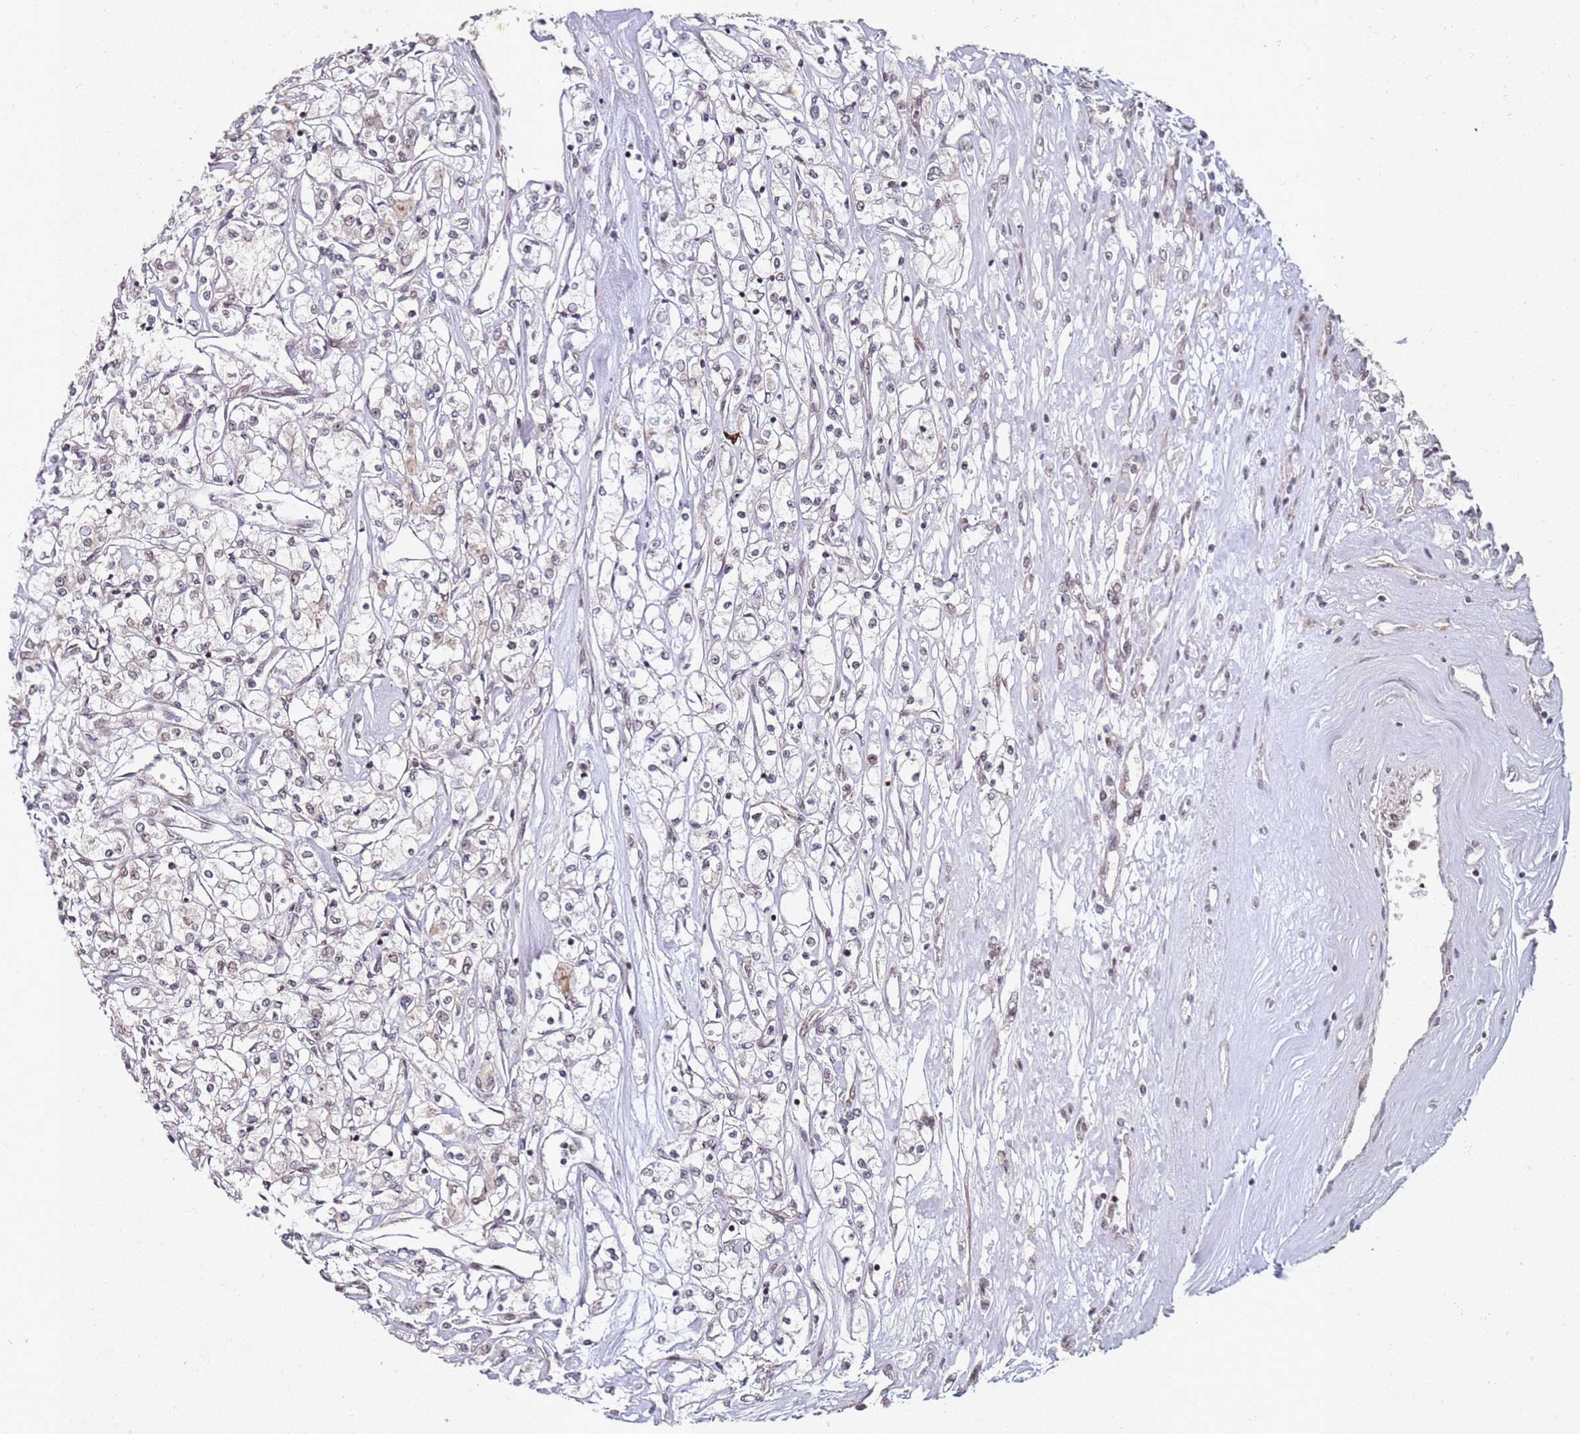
{"staining": {"intensity": "weak", "quantity": "25%-75%", "location": "nuclear"}, "tissue": "renal cancer", "cell_type": "Tumor cells", "image_type": "cancer", "snomed": [{"axis": "morphology", "description": "Adenocarcinoma, NOS"}, {"axis": "topography", "description": "Kidney"}], "caption": "Renal cancer (adenocarcinoma) stained with DAB IHC reveals low levels of weak nuclear positivity in approximately 25%-75% of tumor cells.", "gene": "ATF6B", "patient": {"sex": "female", "age": 59}}